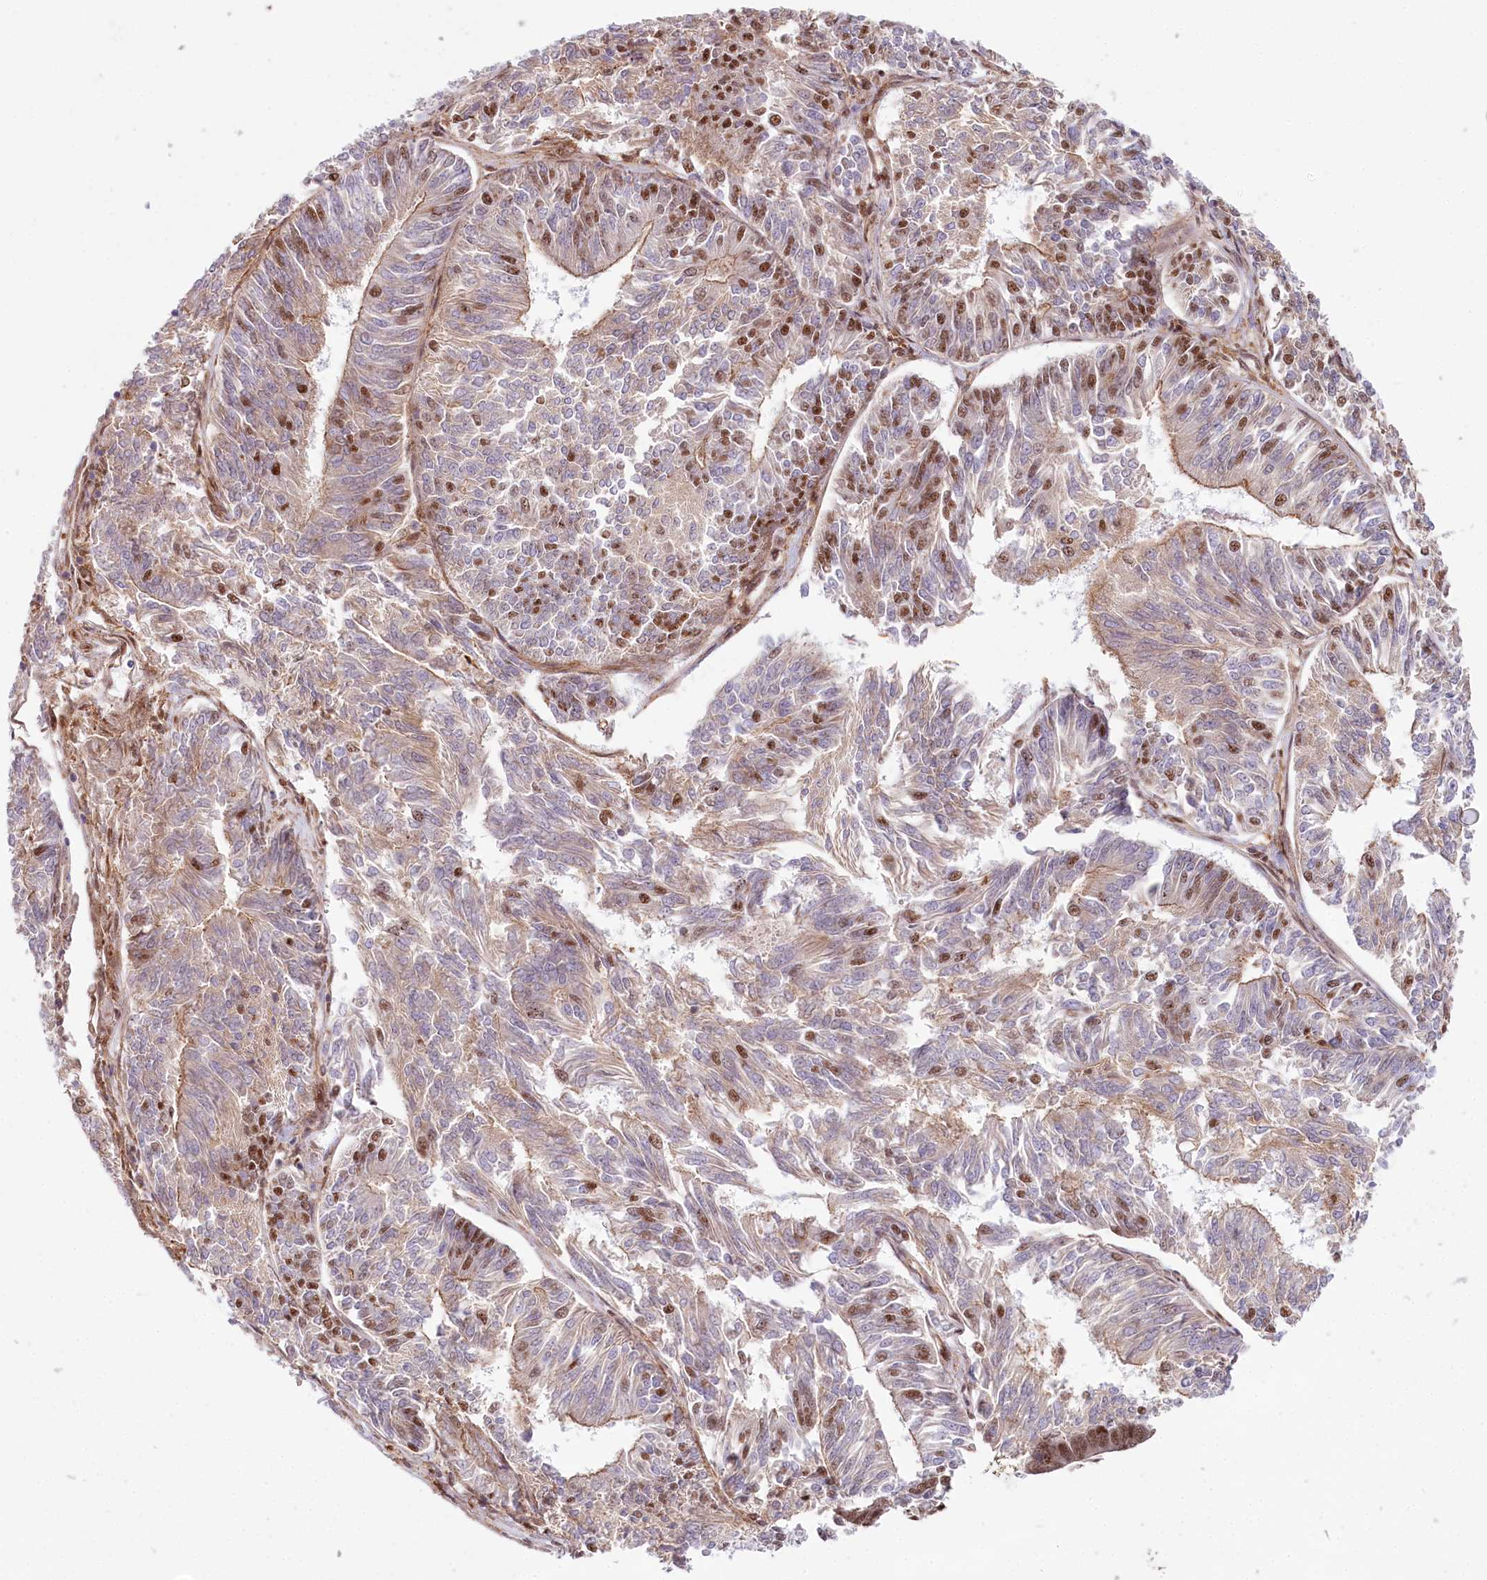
{"staining": {"intensity": "moderate", "quantity": "<25%", "location": "cytoplasmic/membranous,nuclear"}, "tissue": "endometrial cancer", "cell_type": "Tumor cells", "image_type": "cancer", "snomed": [{"axis": "morphology", "description": "Adenocarcinoma, NOS"}, {"axis": "topography", "description": "Endometrium"}], "caption": "Protein analysis of endometrial adenocarcinoma tissue shows moderate cytoplasmic/membranous and nuclear expression in about <25% of tumor cells. (Stains: DAB in brown, nuclei in blue, Microscopy: brightfield microscopy at high magnification).", "gene": "TUBGCP2", "patient": {"sex": "female", "age": 58}}